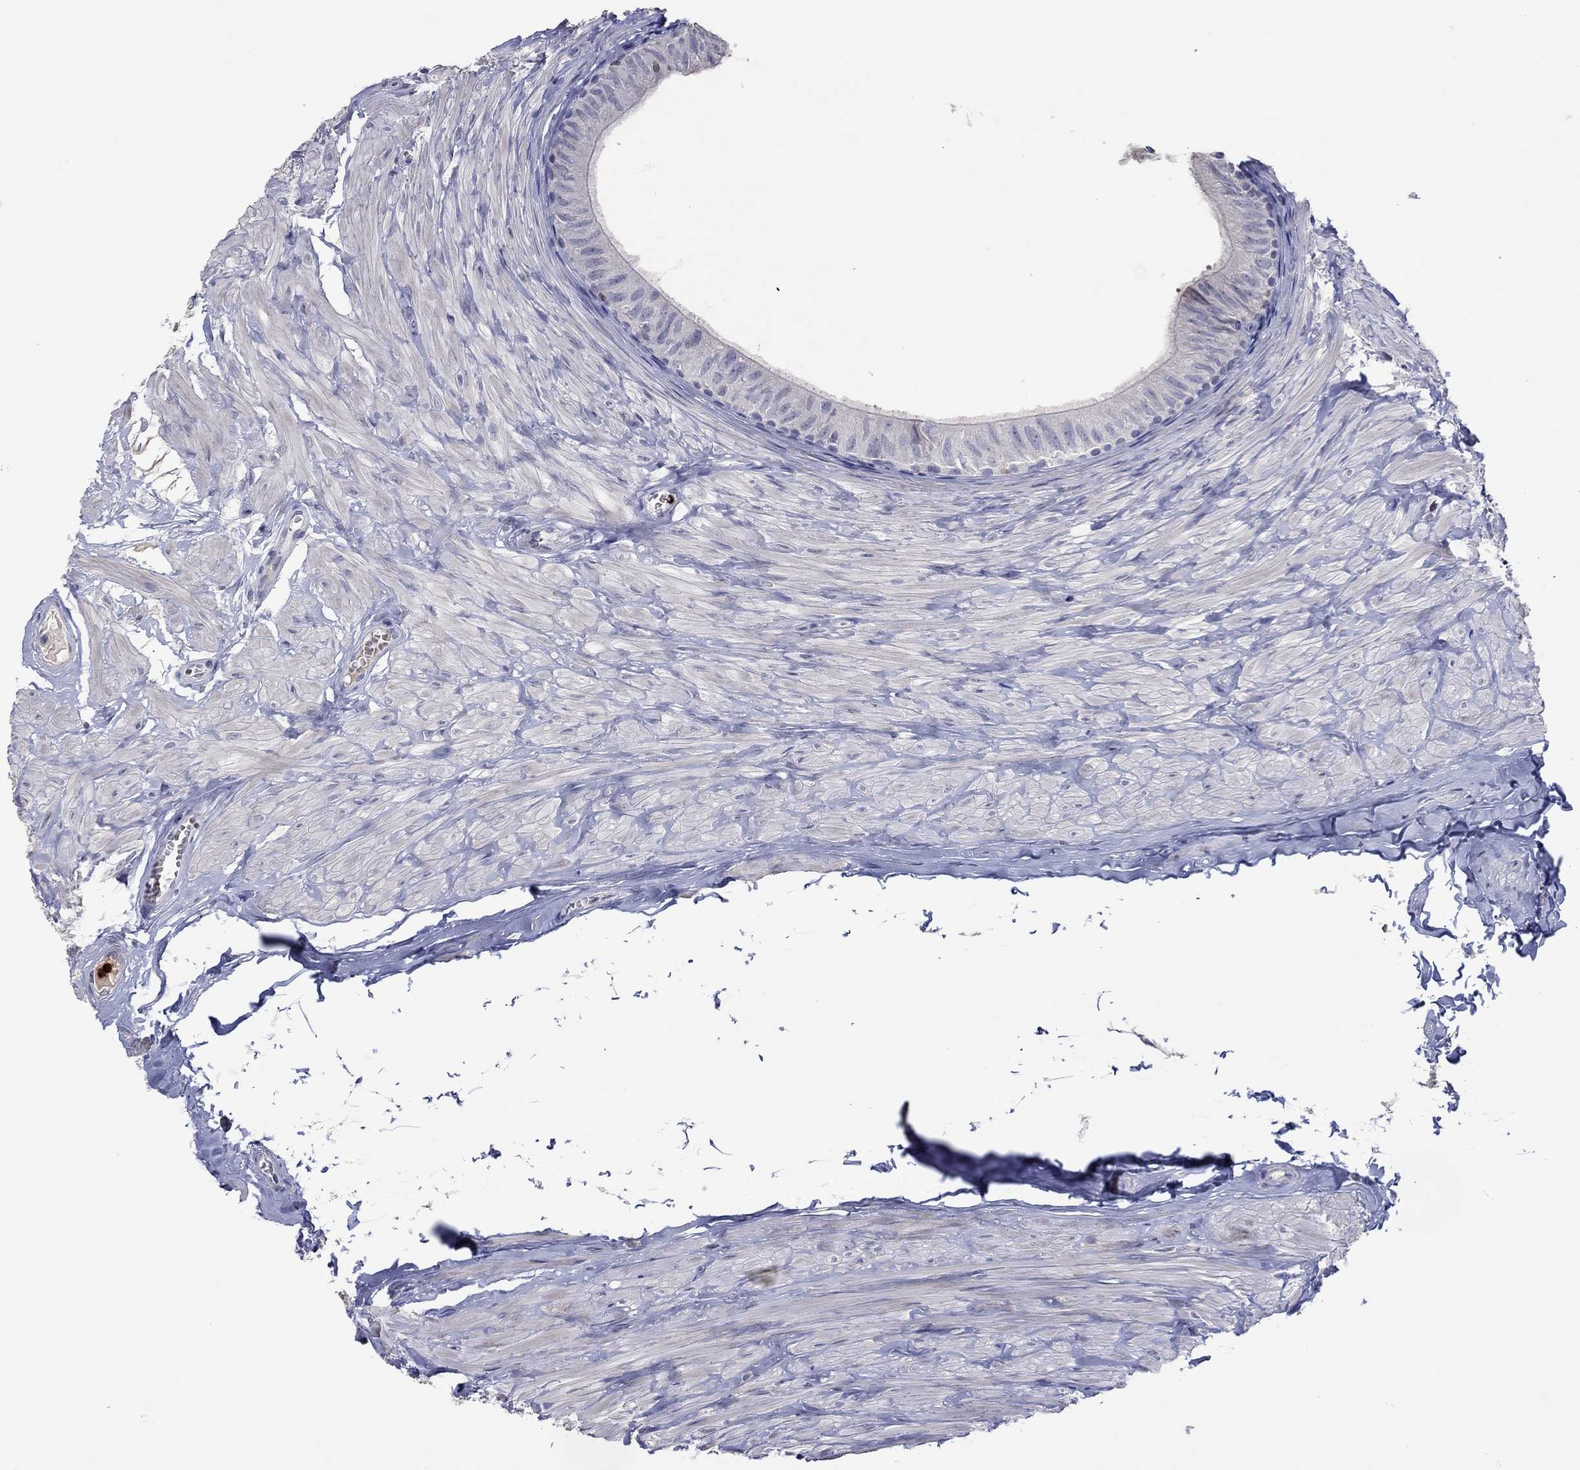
{"staining": {"intensity": "negative", "quantity": "none", "location": "none"}, "tissue": "epididymis", "cell_type": "Glandular cells", "image_type": "normal", "snomed": [{"axis": "morphology", "description": "Normal tissue, NOS"}, {"axis": "topography", "description": "Epididymis"}], "caption": "DAB immunohistochemical staining of normal epididymis exhibits no significant expression in glandular cells. The staining is performed using DAB (3,3'-diaminobenzidine) brown chromogen with nuclei counter-stained in using hematoxylin.", "gene": "CCL5", "patient": {"sex": "male", "age": 32}}